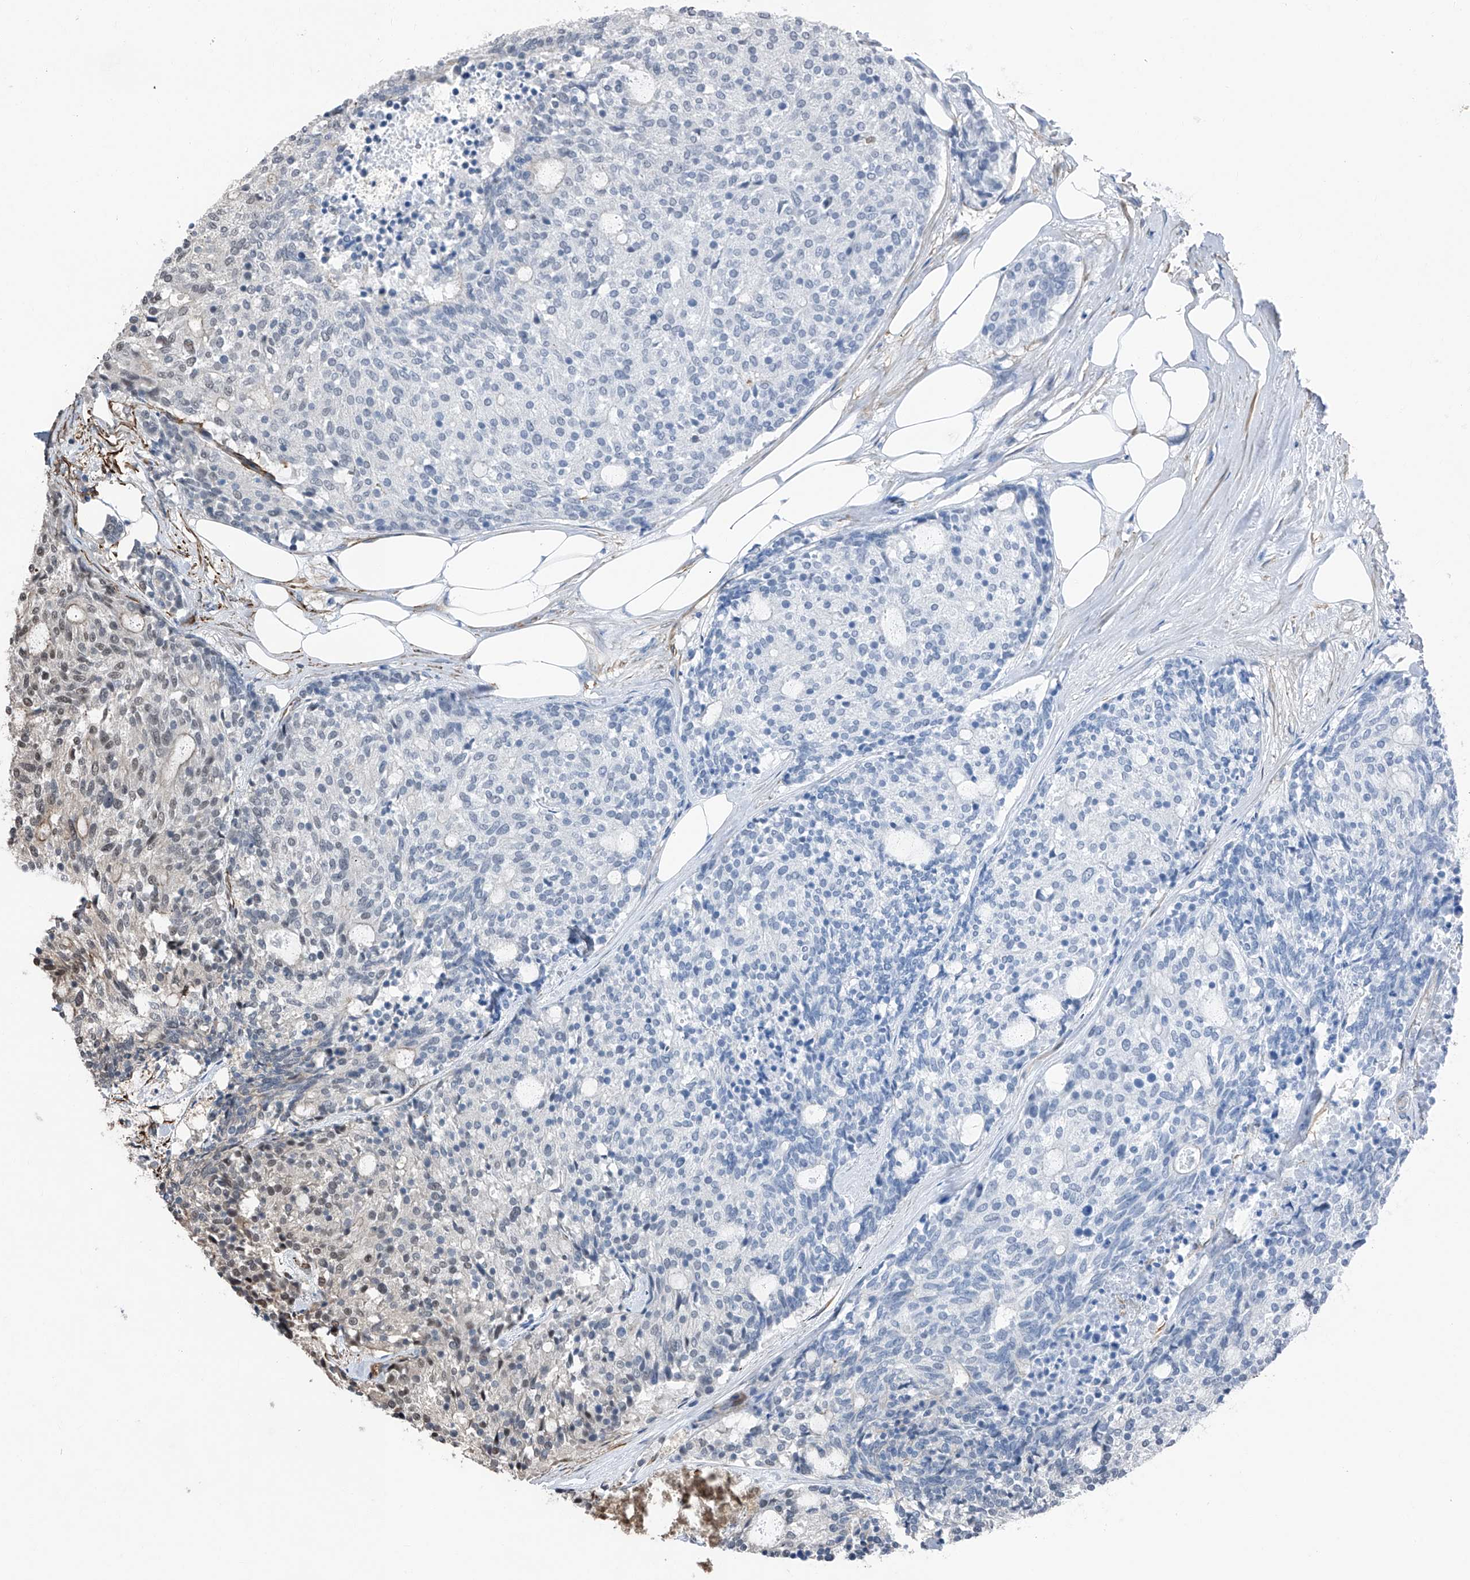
{"staining": {"intensity": "negative", "quantity": "none", "location": "none"}, "tissue": "carcinoid", "cell_type": "Tumor cells", "image_type": "cancer", "snomed": [{"axis": "morphology", "description": "Carcinoid, malignant, NOS"}, {"axis": "topography", "description": "Pancreas"}], "caption": "The immunohistochemistry image has no significant positivity in tumor cells of carcinoid tissue.", "gene": "COA7", "patient": {"sex": "female", "age": 54}}